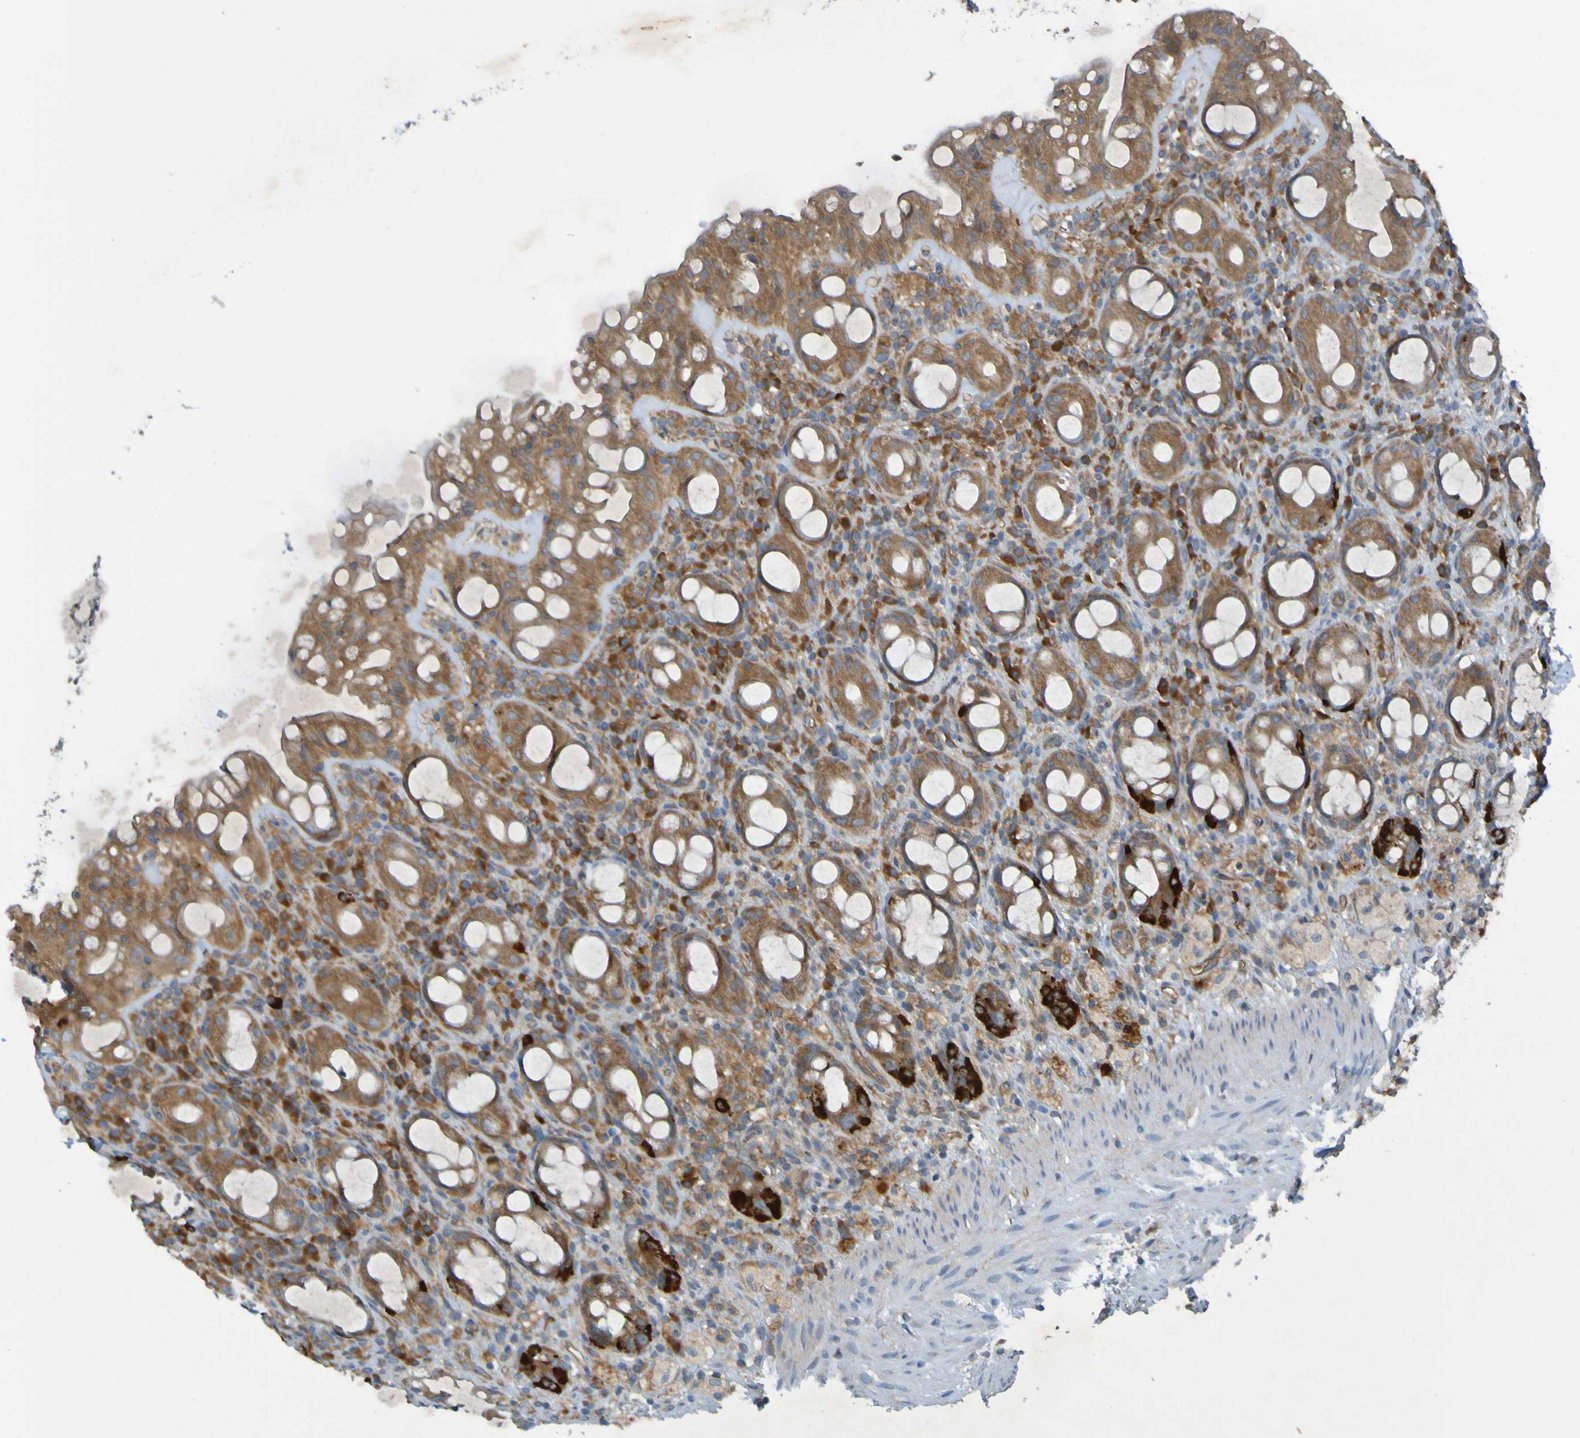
{"staining": {"intensity": "moderate", "quantity": ">75%", "location": "cytoplasmic/membranous"}, "tissue": "rectum", "cell_type": "Glandular cells", "image_type": "normal", "snomed": [{"axis": "morphology", "description": "Normal tissue, NOS"}, {"axis": "topography", "description": "Rectum"}], "caption": "Moderate cytoplasmic/membranous positivity is identified in approximately >75% of glandular cells in unremarkable rectum. (Brightfield microscopy of DAB IHC at high magnification).", "gene": "DNAJC4", "patient": {"sex": "male", "age": 44}}